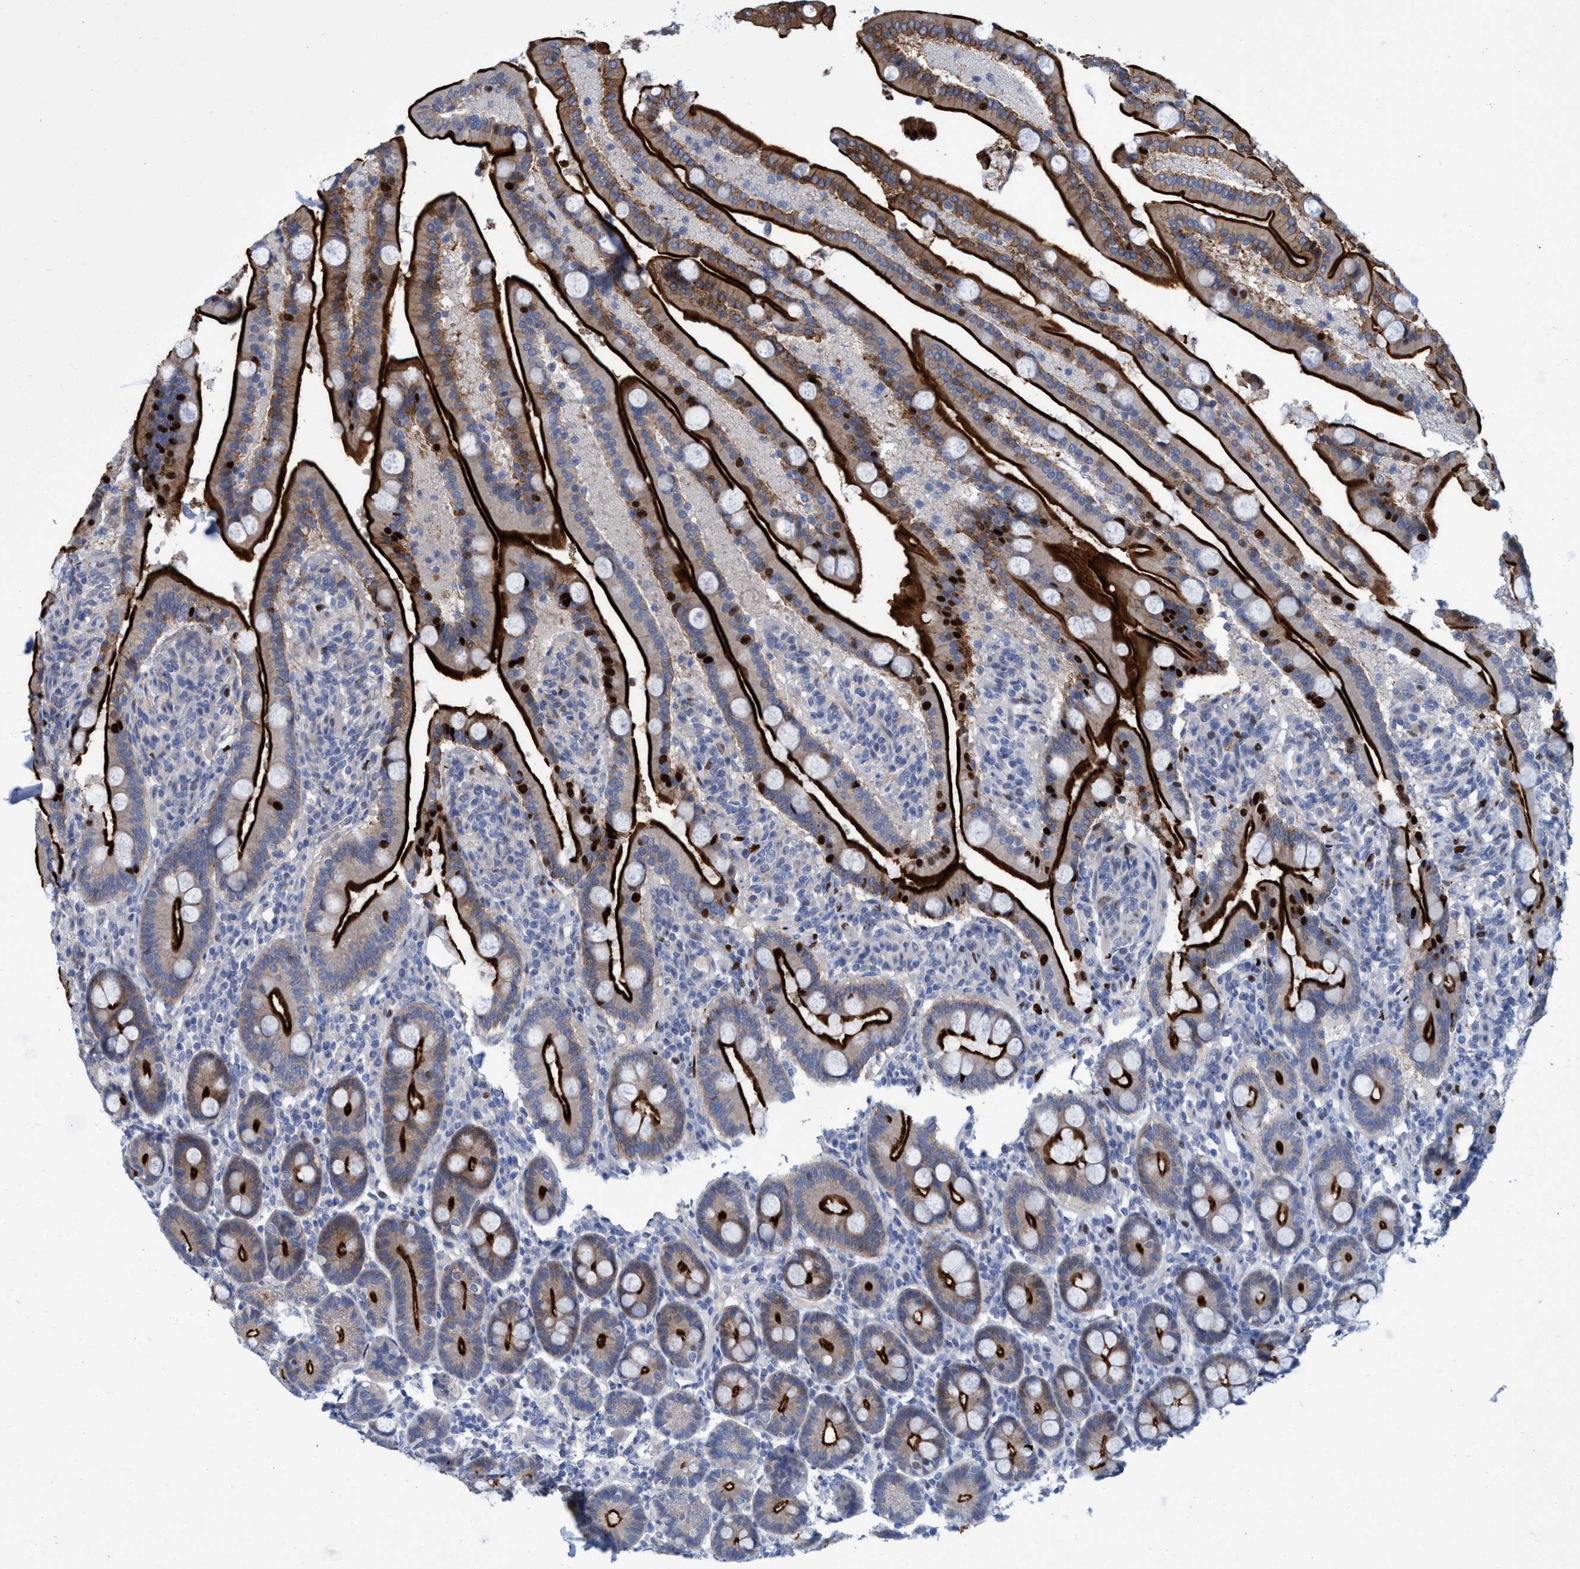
{"staining": {"intensity": "strong", "quantity": ">75%", "location": "cytoplasmic/membranous,nuclear"}, "tissue": "duodenum", "cell_type": "Glandular cells", "image_type": "normal", "snomed": [{"axis": "morphology", "description": "Normal tissue, NOS"}, {"axis": "topography", "description": "Duodenum"}], "caption": "Human duodenum stained with a brown dye exhibits strong cytoplasmic/membranous,nuclear positive expression in about >75% of glandular cells.", "gene": "R3HCC1", "patient": {"sex": "male", "age": 54}}